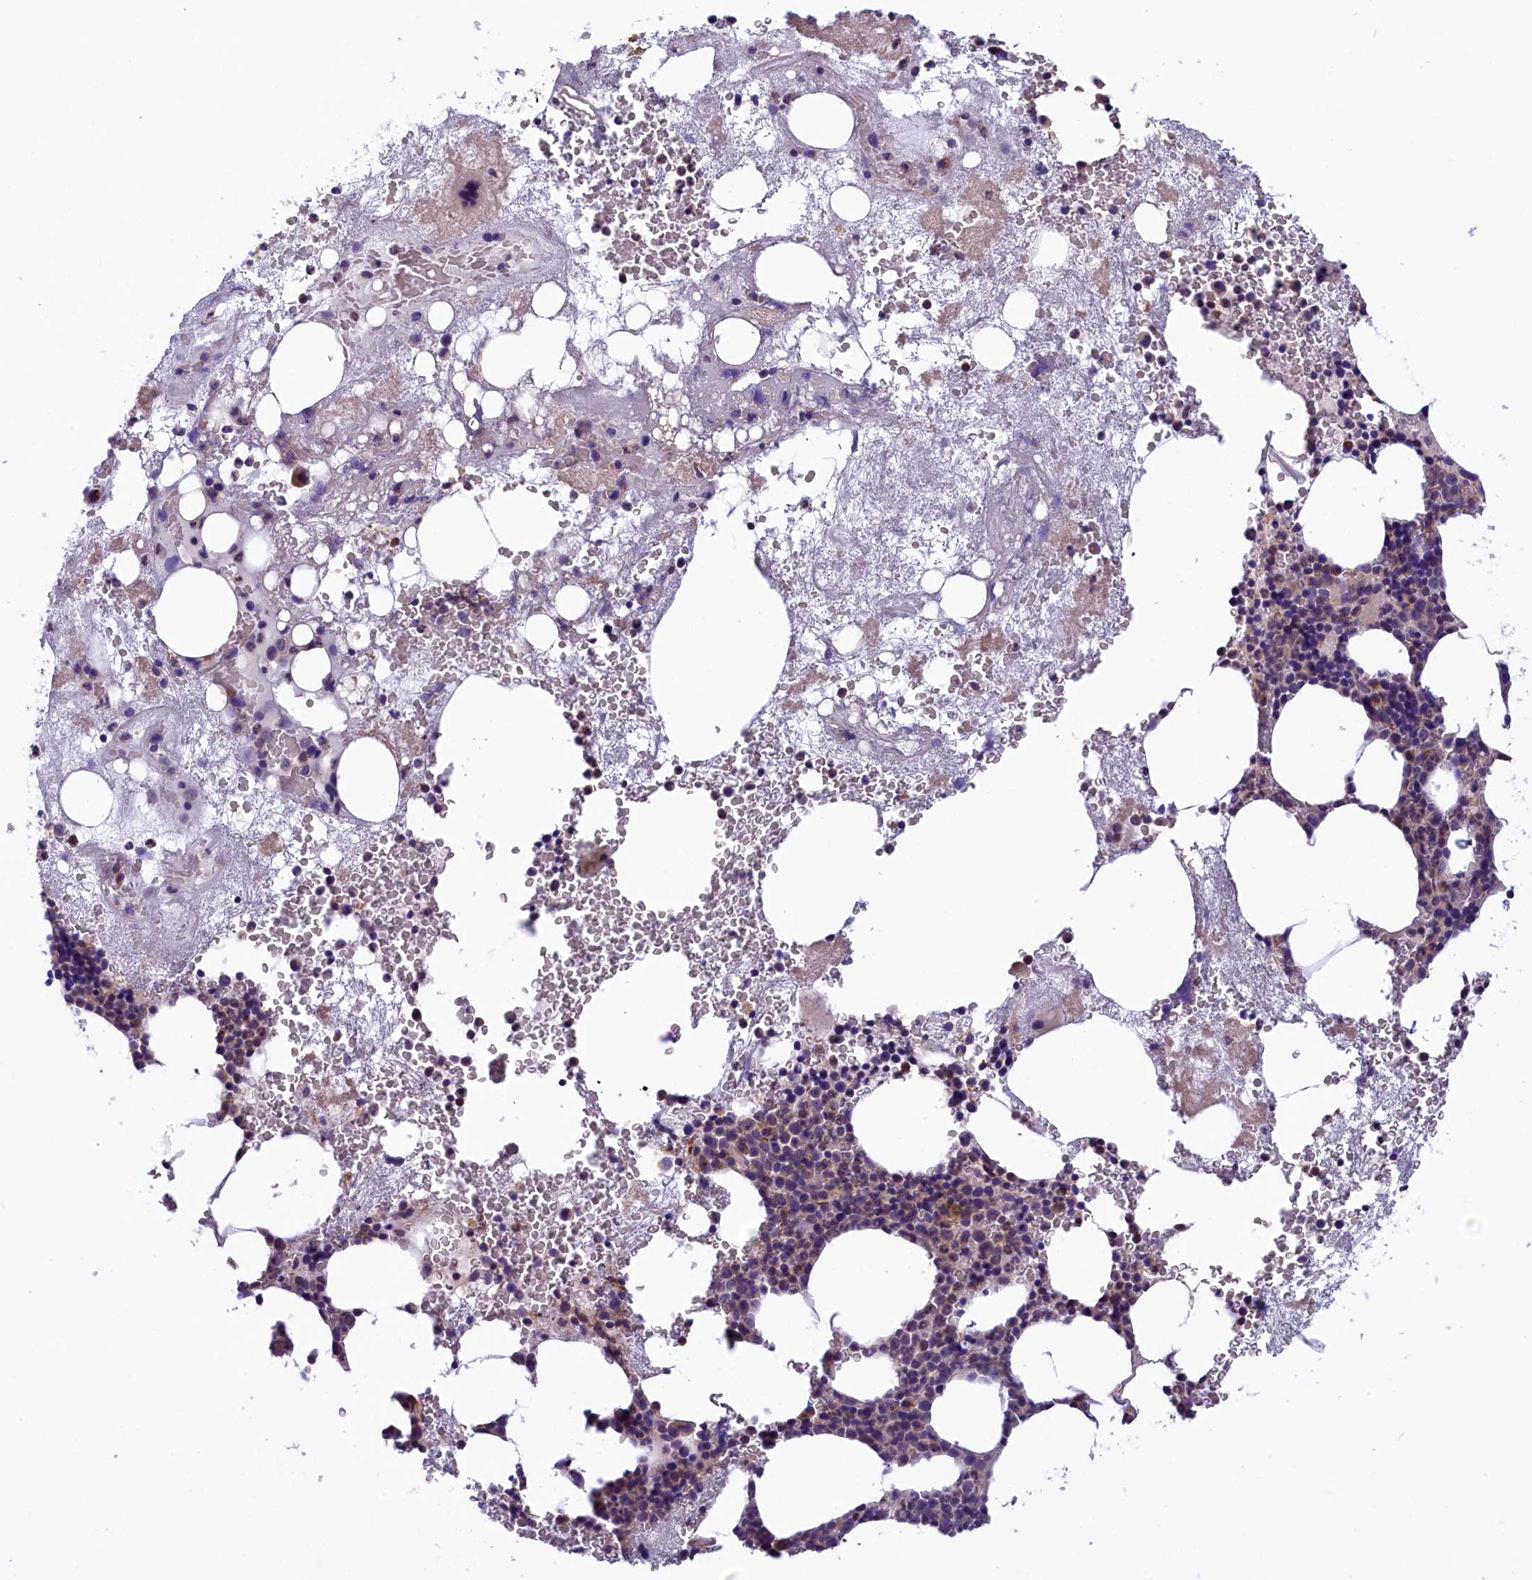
{"staining": {"intensity": "negative", "quantity": "none", "location": "none"}, "tissue": "bone marrow", "cell_type": "Hematopoietic cells", "image_type": "normal", "snomed": [{"axis": "morphology", "description": "Normal tissue, NOS"}, {"axis": "topography", "description": "Bone marrow"}], "caption": "Human bone marrow stained for a protein using immunohistochemistry (IHC) exhibits no expression in hematopoietic cells.", "gene": "DNAJB9", "patient": {"sex": "male", "age": 80}}